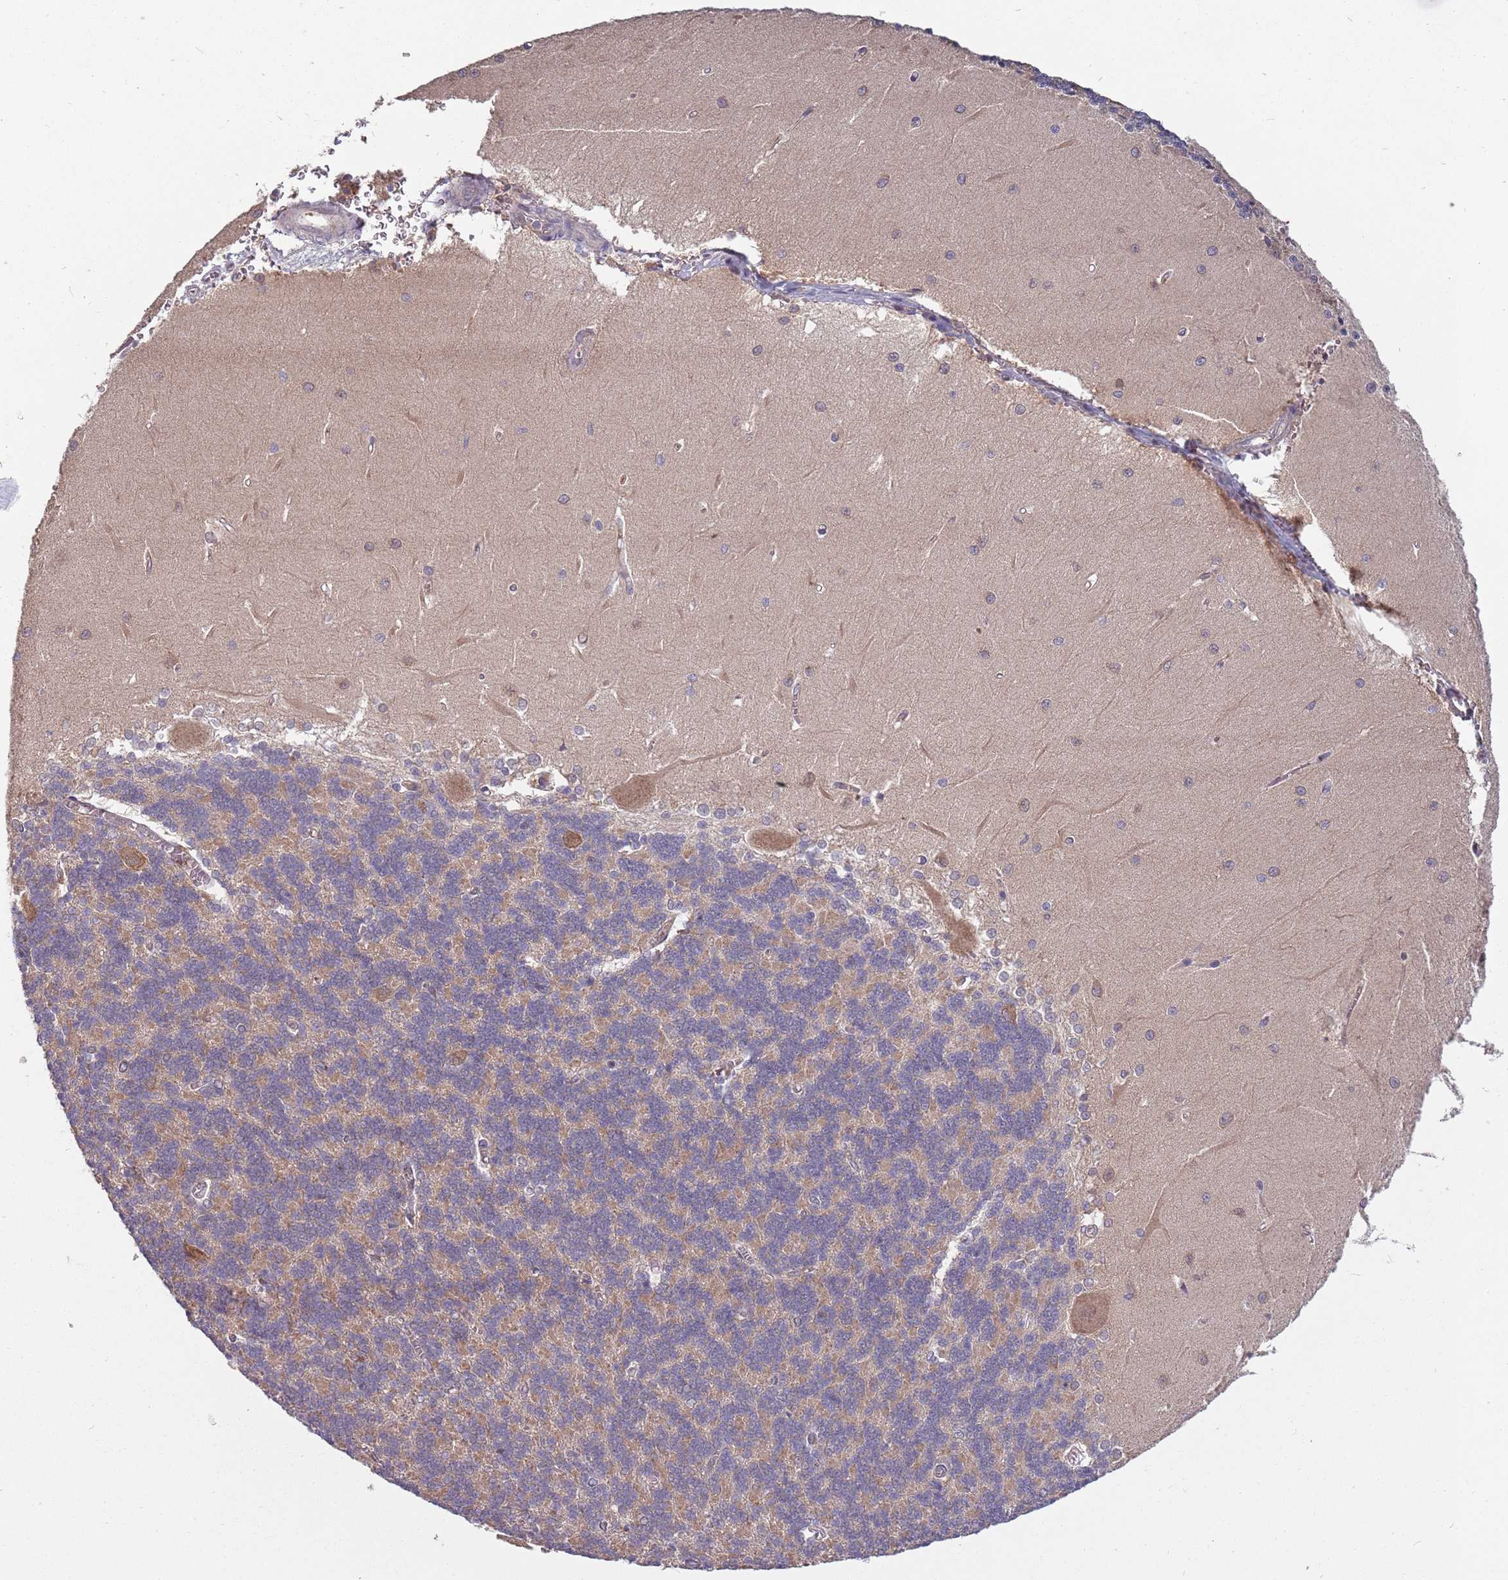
{"staining": {"intensity": "weak", "quantity": "<25%", "location": "cytoplasmic/membranous"}, "tissue": "cerebellum", "cell_type": "Cells in granular layer", "image_type": "normal", "snomed": [{"axis": "morphology", "description": "Normal tissue, NOS"}, {"axis": "topography", "description": "Cerebellum"}], "caption": "Cells in granular layer show no significant positivity in benign cerebellum.", "gene": "USP32", "patient": {"sex": "male", "age": 37}}